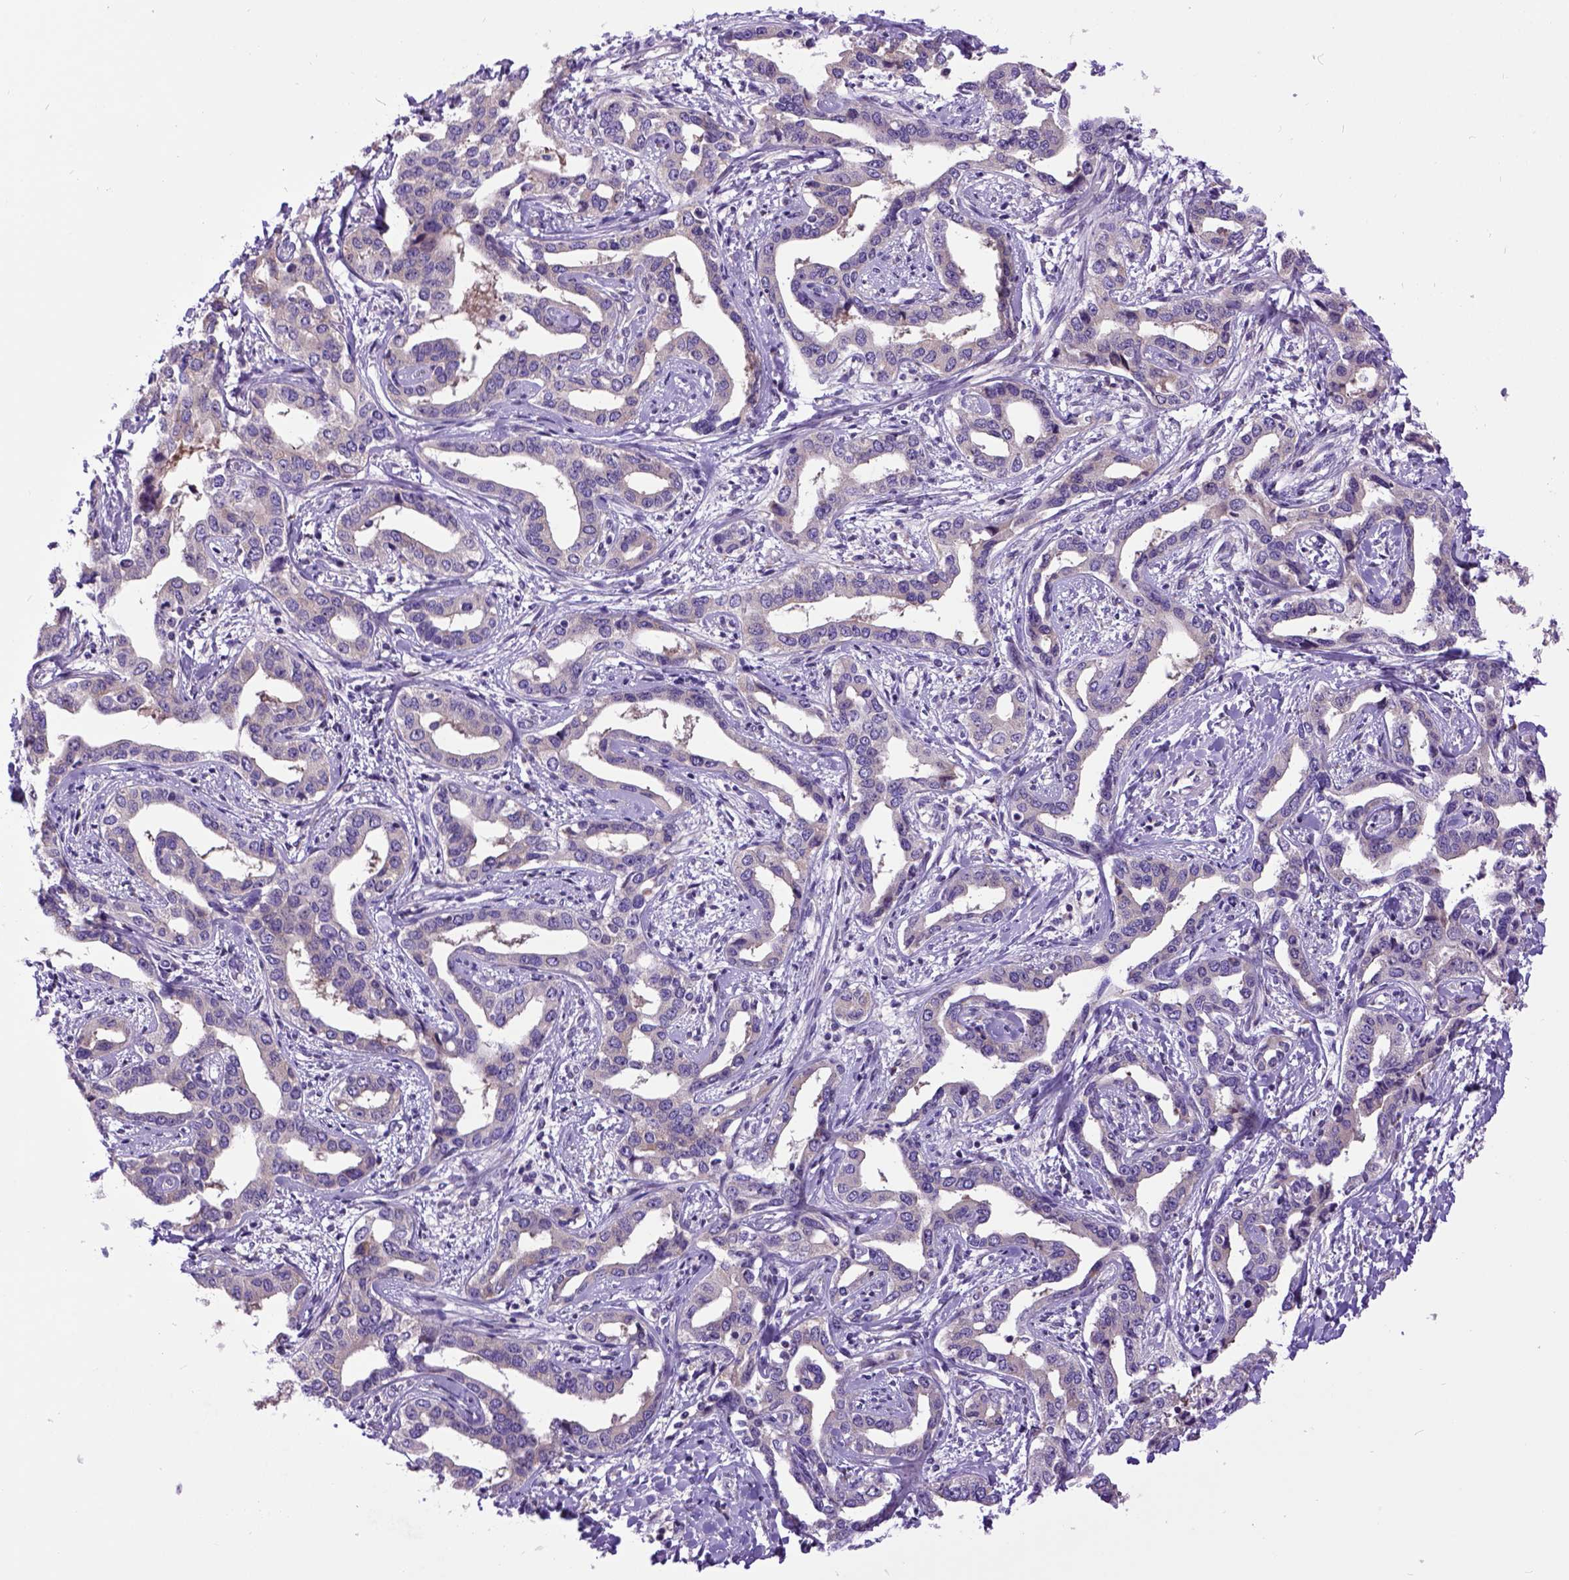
{"staining": {"intensity": "negative", "quantity": "none", "location": "none"}, "tissue": "liver cancer", "cell_type": "Tumor cells", "image_type": "cancer", "snomed": [{"axis": "morphology", "description": "Cholangiocarcinoma"}, {"axis": "topography", "description": "Liver"}], "caption": "Immunohistochemical staining of liver cancer (cholangiocarcinoma) reveals no significant expression in tumor cells.", "gene": "NEK5", "patient": {"sex": "male", "age": 59}}